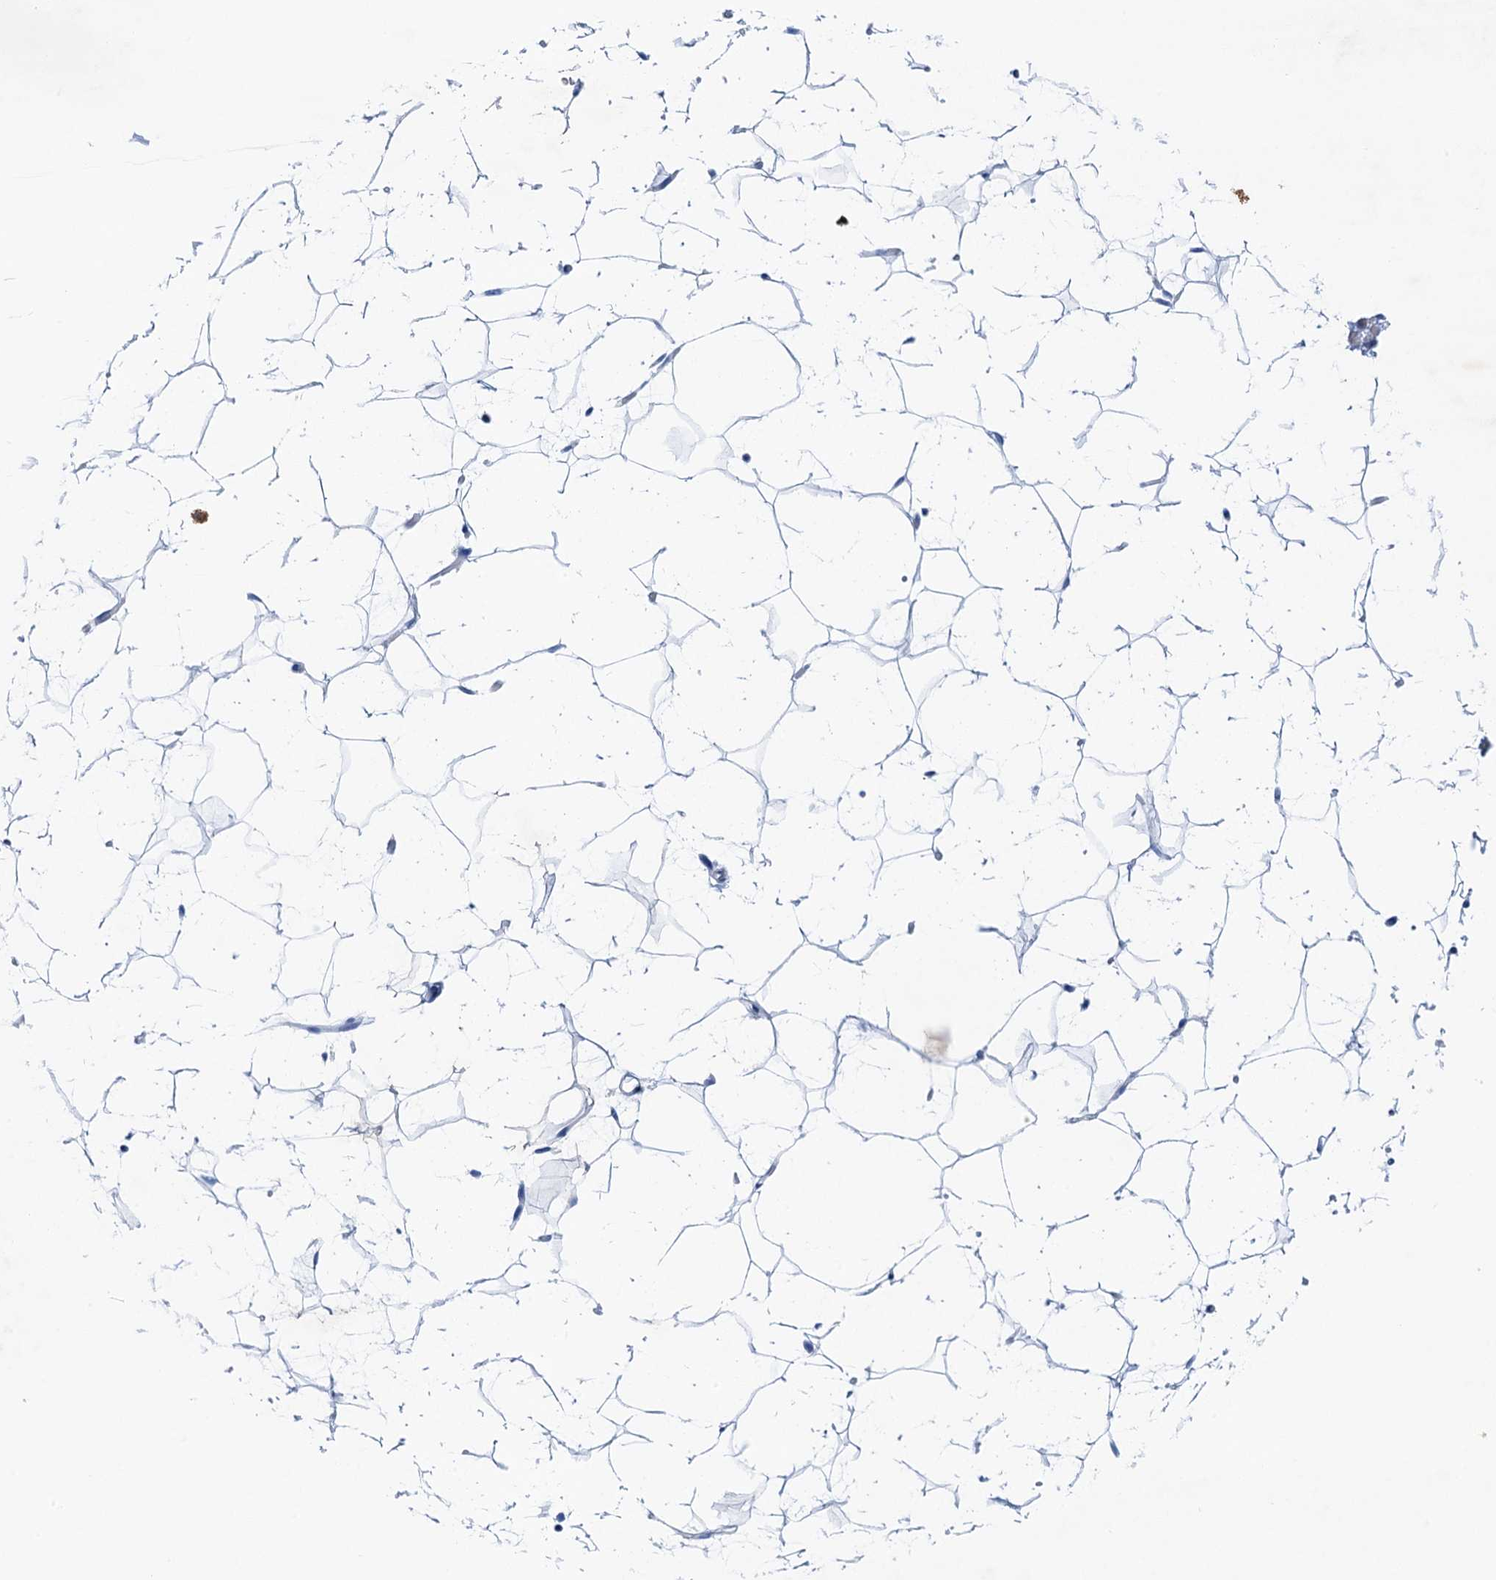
{"staining": {"intensity": "negative", "quantity": "none", "location": "none"}, "tissue": "adipose tissue", "cell_type": "Adipocytes", "image_type": "normal", "snomed": [{"axis": "morphology", "description": "Normal tissue, NOS"}, {"axis": "topography", "description": "Breast"}], "caption": "Immunohistochemical staining of normal human adipose tissue displays no significant positivity in adipocytes. (DAB (3,3'-diaminobenzidine) immunohistochemistry visualized using brightfield microscopy, high magnification).", "gene": "NLRP10", "patient": {"sex": "female", "age": 26}}